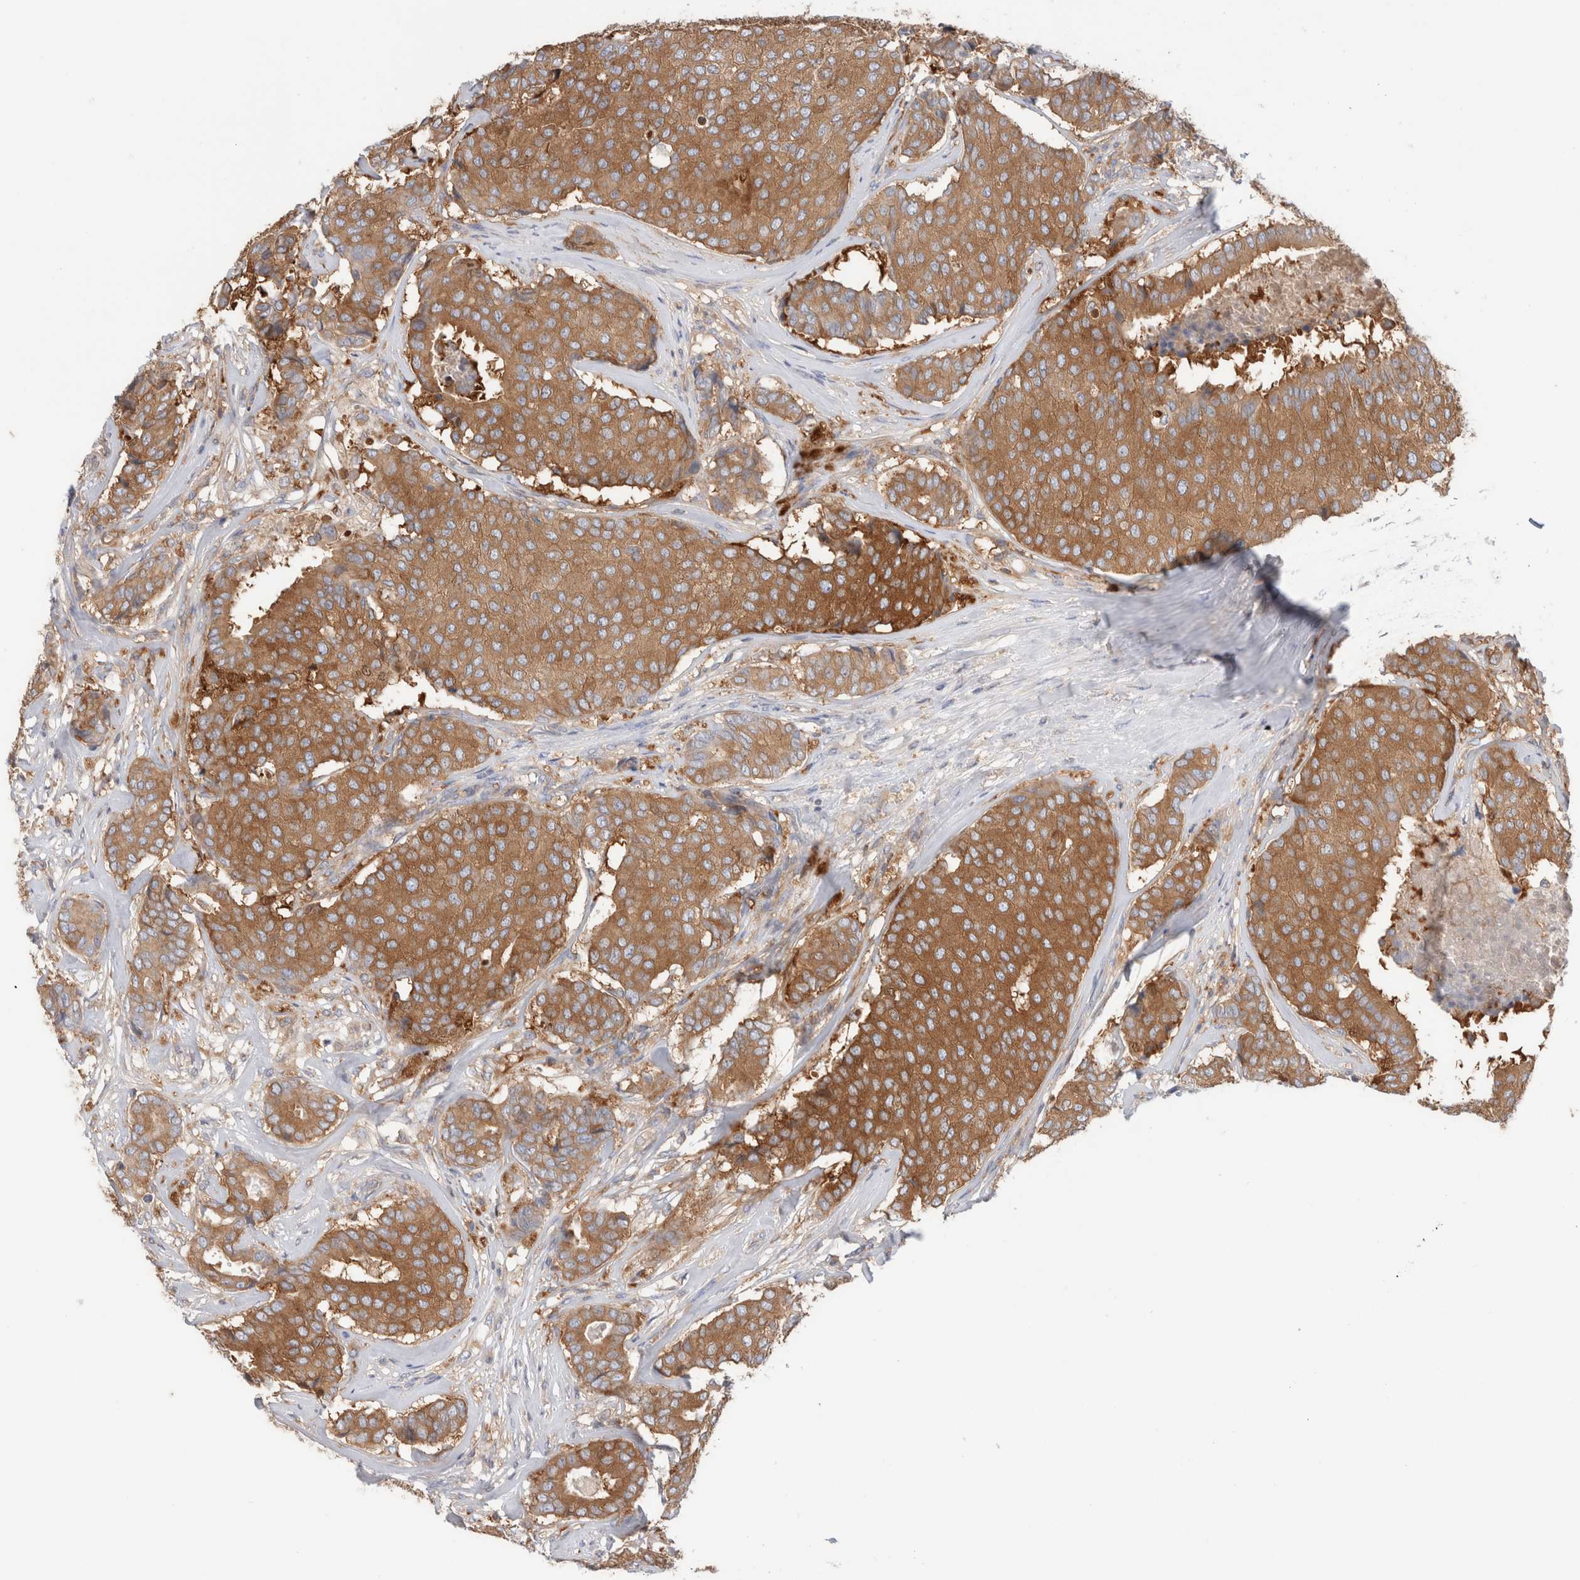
{"staining": {"intensity": "strong", "quantity": ">75%", "location": "cytoplasmic/membranous"}, "tissue": "breast cancer", "cell_type": "Tumor cells", "image_type": "cancer", "snomed": [{"axis": "morphology", "description": "Duct carcinoma"}, {"axis": "topography", "description": "Breast"}], "caption": "Tumor cells show high levels of strong cytoplasmic/membranous staining in approximately >75% of cells in breast cancer (invasive ductal carcinoma).", "gene": "KLHL14", "patient": {"sex": "female", "age": 75}}